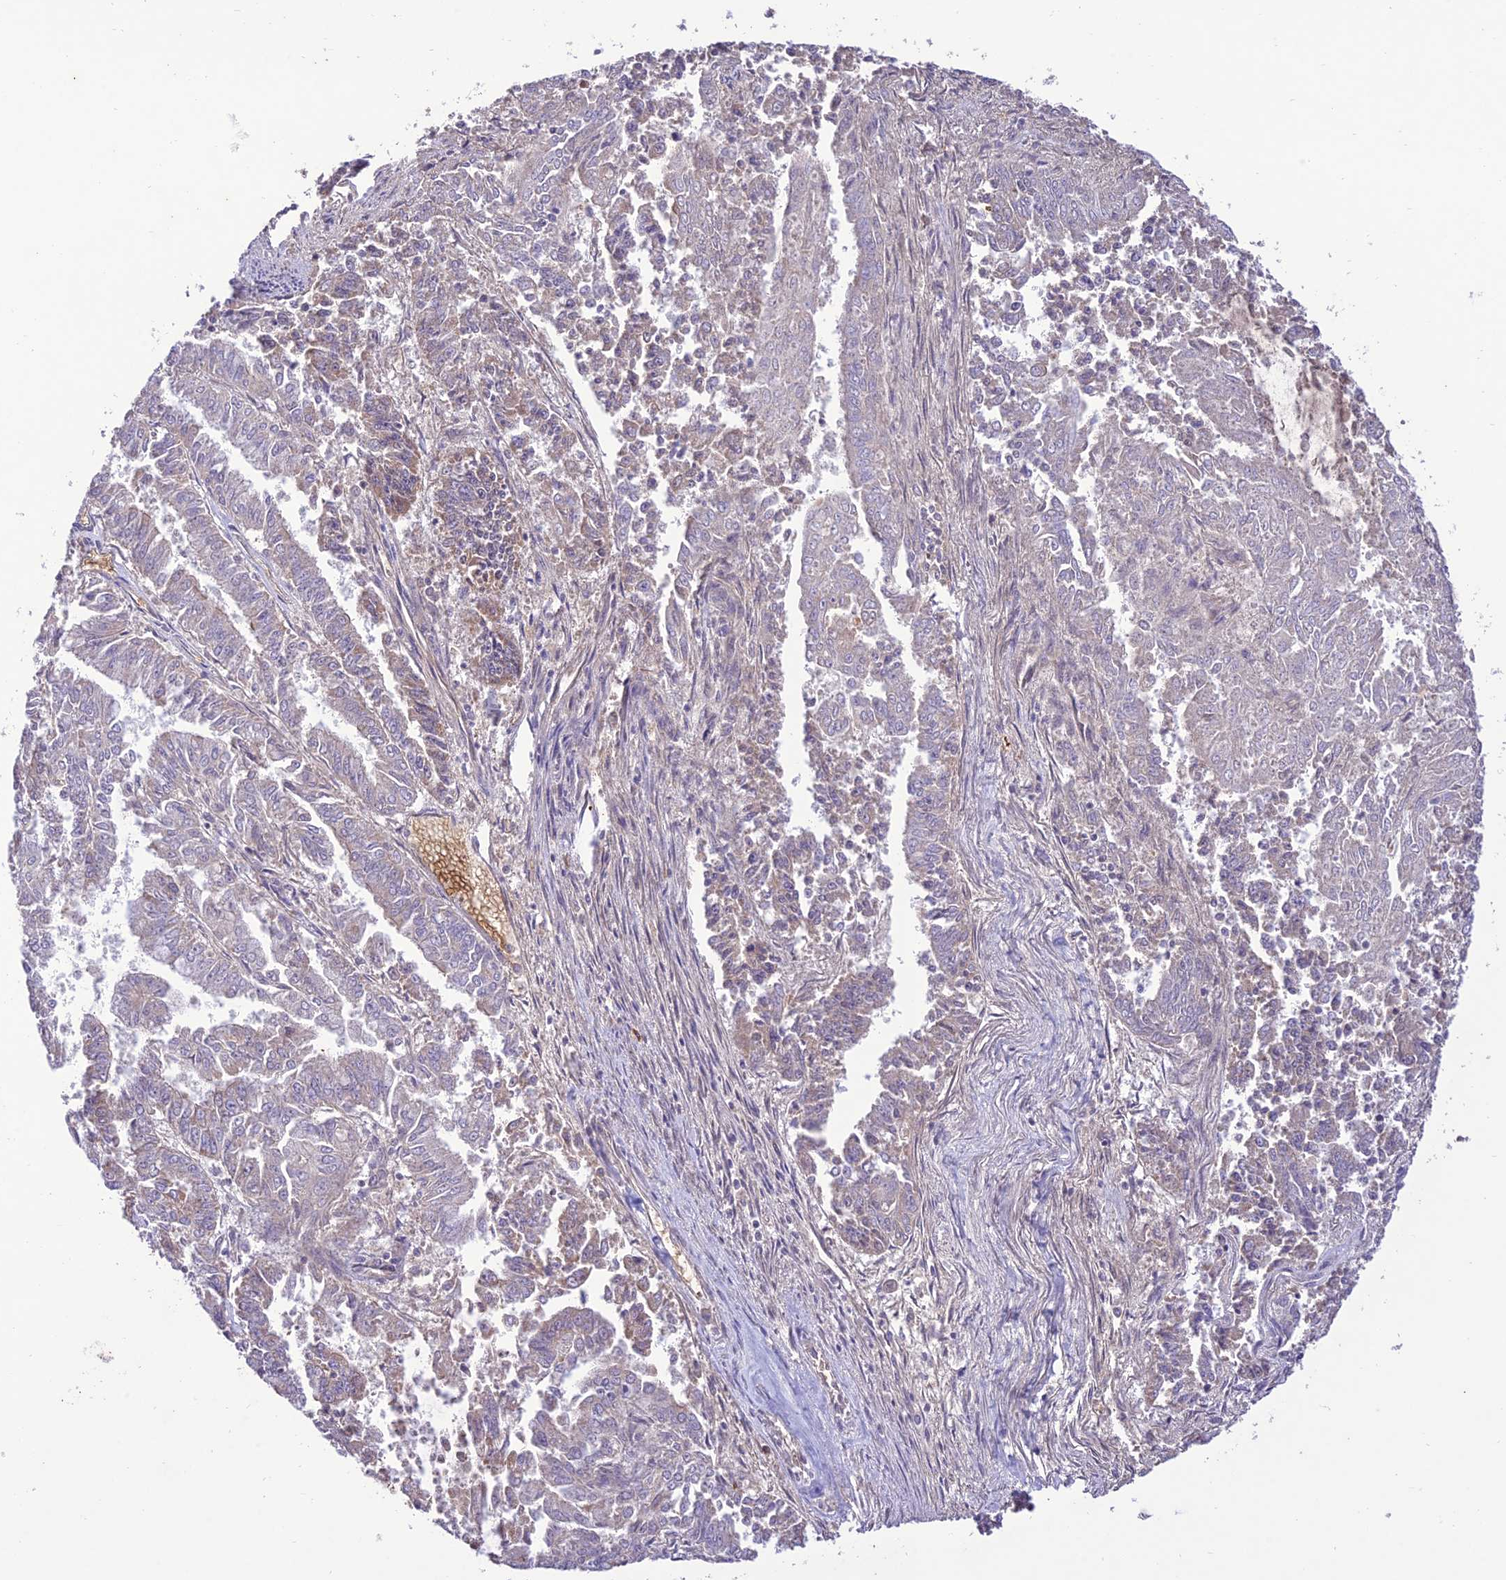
{"staining": {"intensity": "moderate", "quantity": "<25%", "location": "cytoplasmic/membranous"}, "tissue": "endometrial cancer", "cell_type": "Tumor cells", "image_type": "cancer", "snomed": [{"axis": "morphology", "description": "Adenocarcinoma, NOS"}, {"axis": "topography", "description": "Endometrium"}], "caption": "Immunohistochemistry (IHC) (DAB) staining of human endometrial adenocarcinoma shows moderate cytoplasmic/membranous protein staining in approximately <25% of tumor cells.", "gene": "NDUFAF1", "patient": {"sex": "female", "age": 73}}